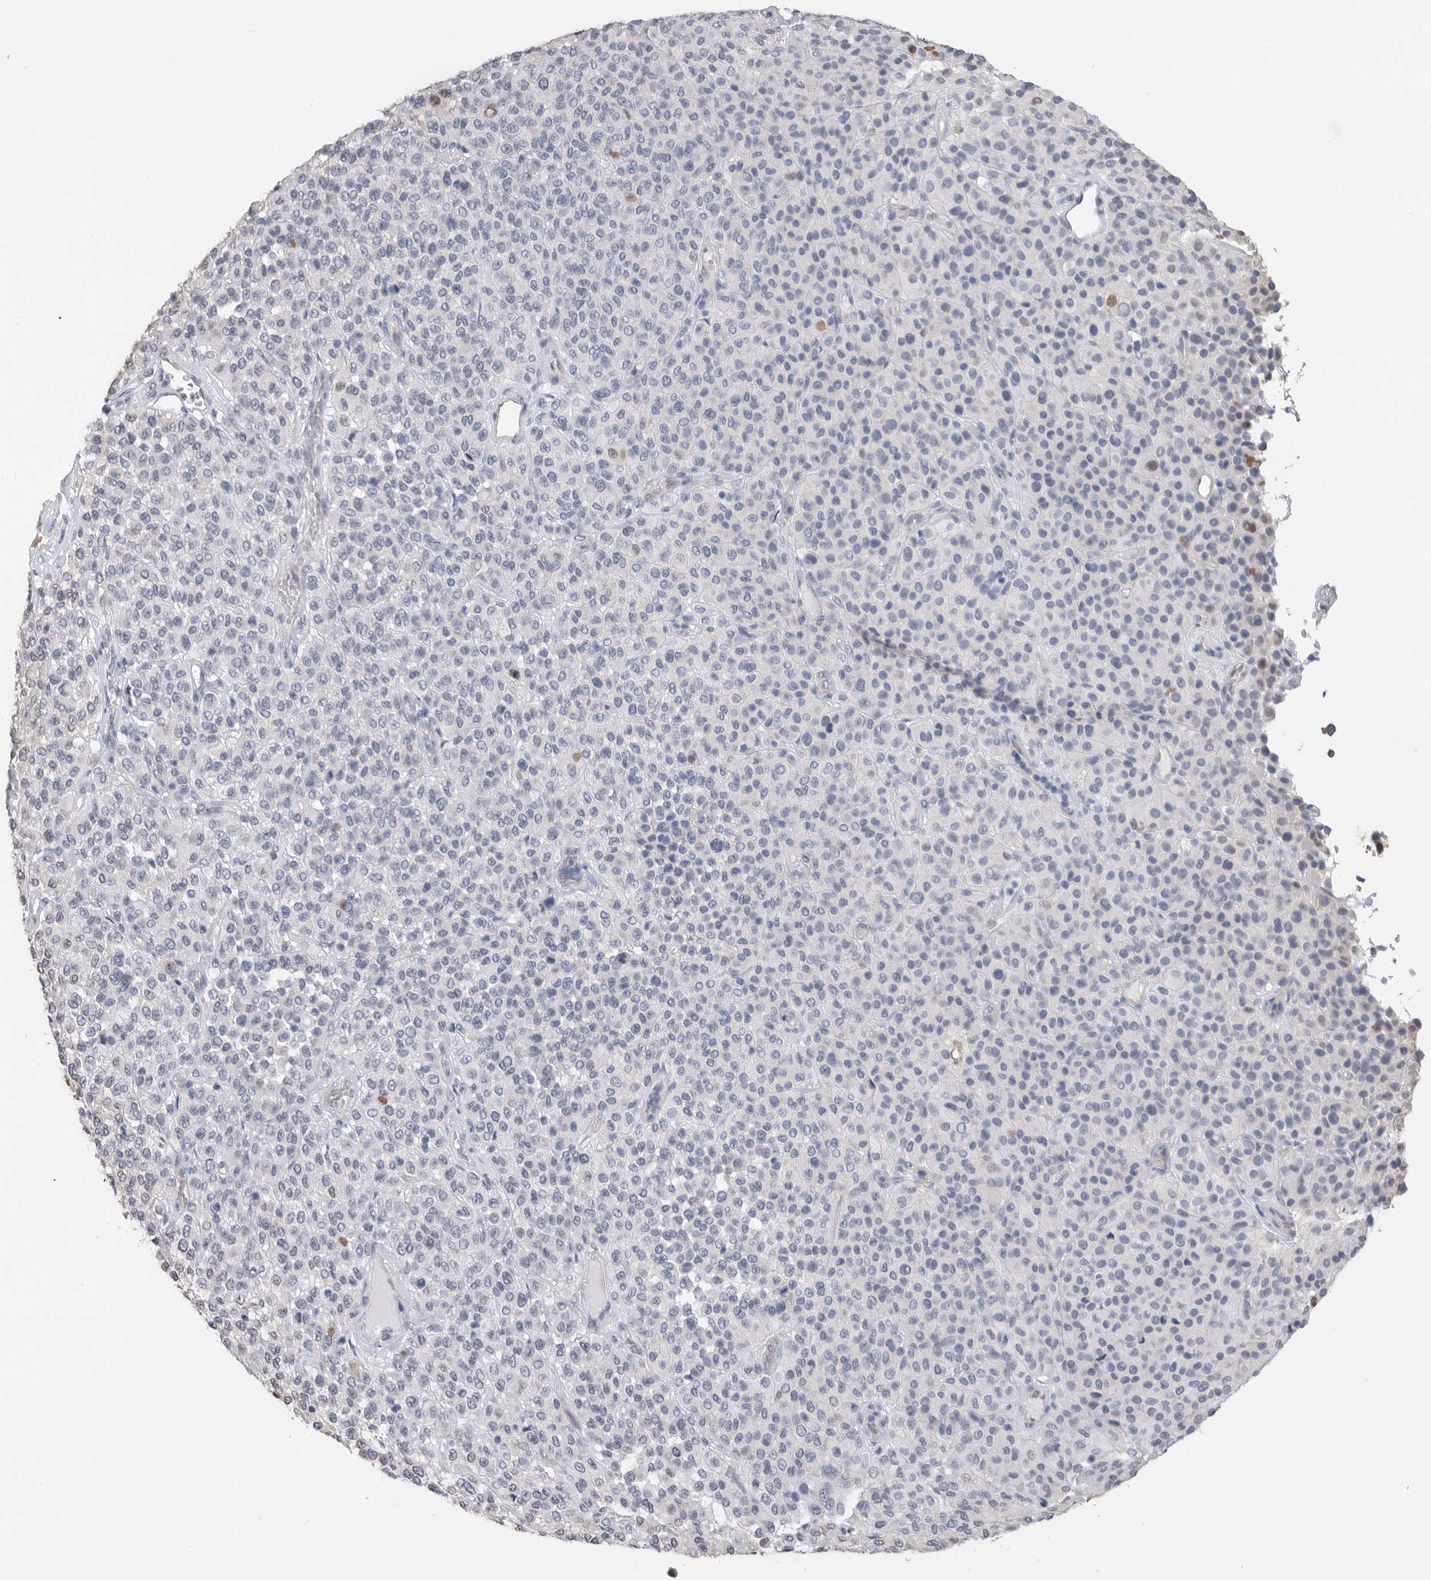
{"staining": {"intensity": "moderate", "quantity": "<25%", "location": "nuclear"}, "tissue": "melanoma", "cell_type": "Tumor cells", "image_type": "cancer", "snomed": [{"axis": "morphology", "description": "Malignant melanoma, Metastatic site"}, {"axis": "topography", "description": "Pancreas"}], "caption": "DAB (3,3'-diaminobenzidine) immunohistochemical staining of melanoma reveals moderate nuclear protein positivity in about <25% of tumor cells.", "gene": "ARHGEF10", "patient": {"sex": "female", "age": 30}}